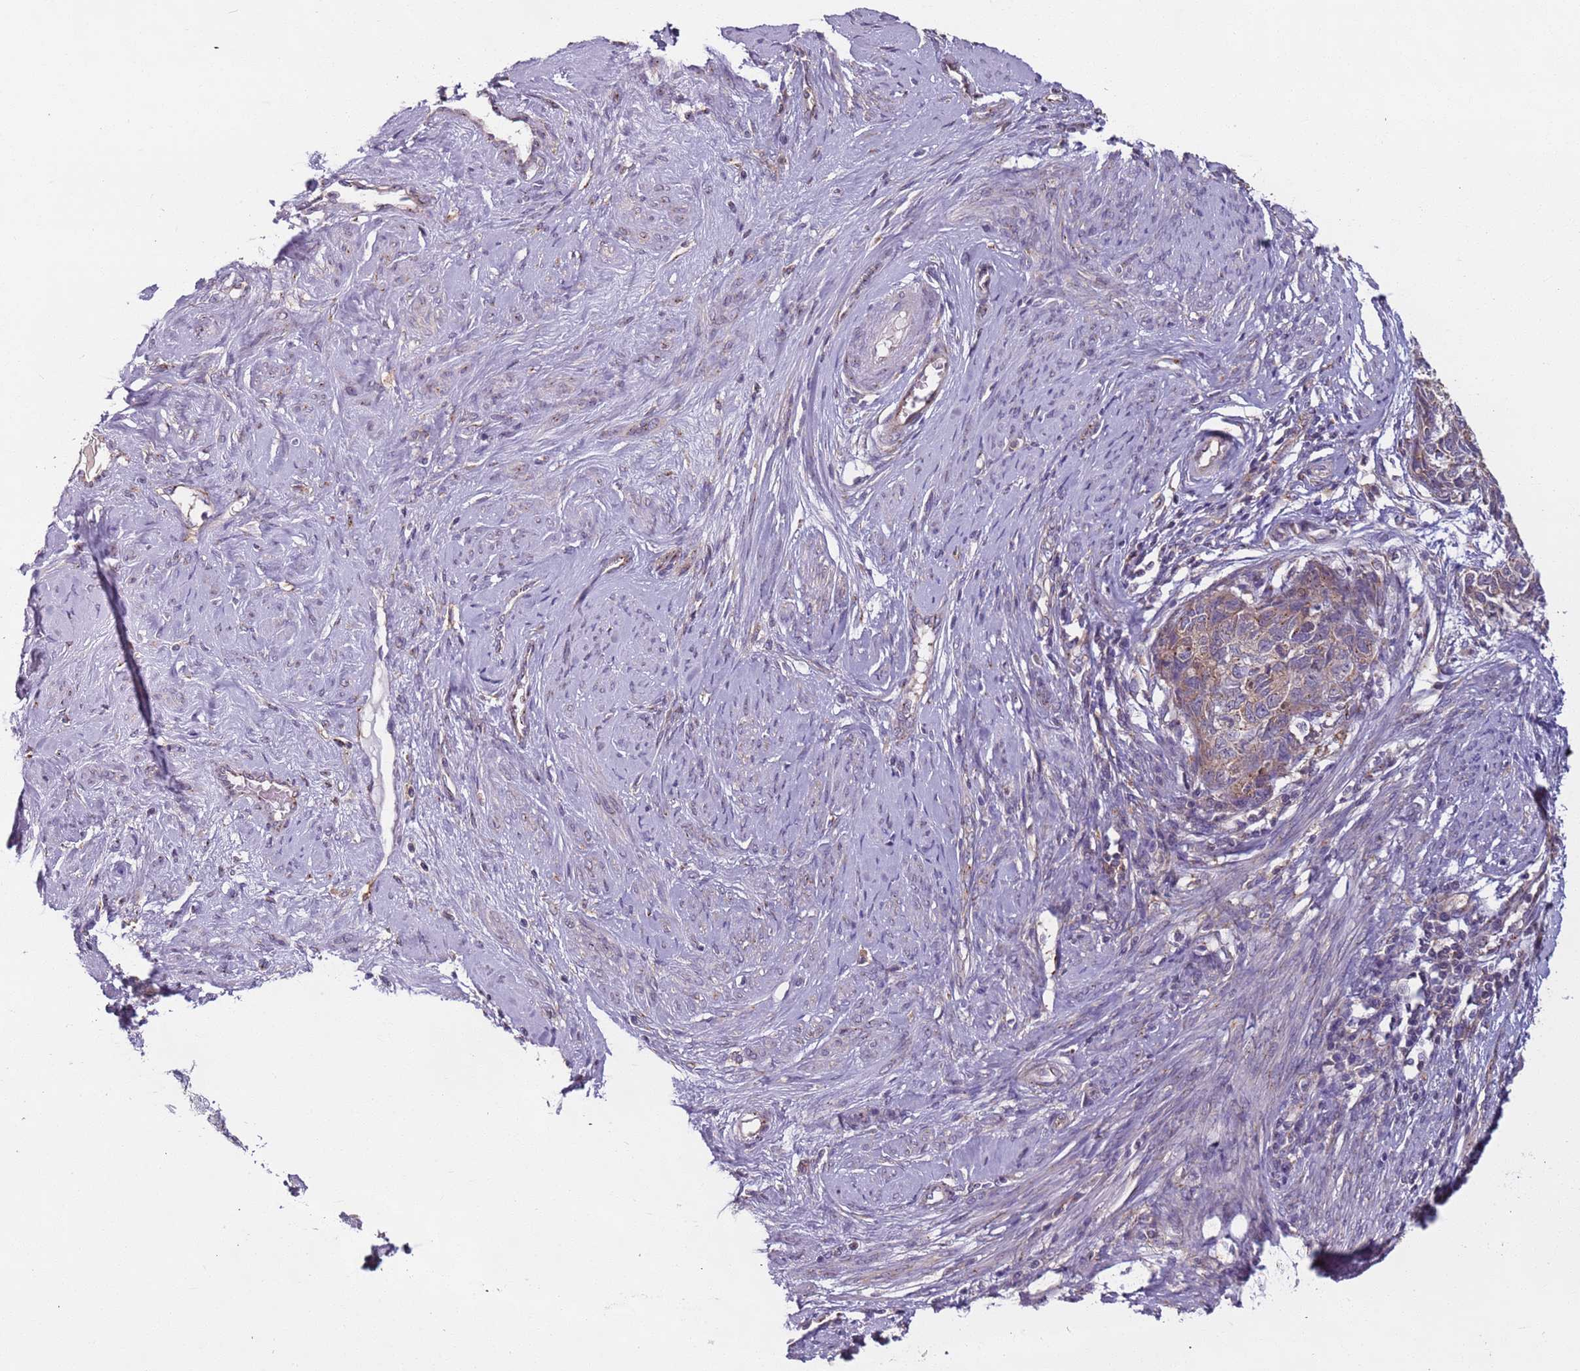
{"staining": {"intensity": "moderate", "quantity": ">75%", "location": "cytoplasmic/membranous"}, "tissue": "cervical cancer", "cell_type": "Tumor cells", "image_type": "cancer", "snomed": [{"axis": "morphology", "description": "Squamous cell carcinoma, NOS"}, {"axis": "topography", "description": "Cervix"}], "caption": "The image shows immunohistochemical staining of squamous cell carcinoma (cervical). There is moderate cytoplasmic/membranous positivity is present in approximately >75% of tumor cells.", "gene": "AKTIP", "patient": {"sex": "female", "age": 63}}